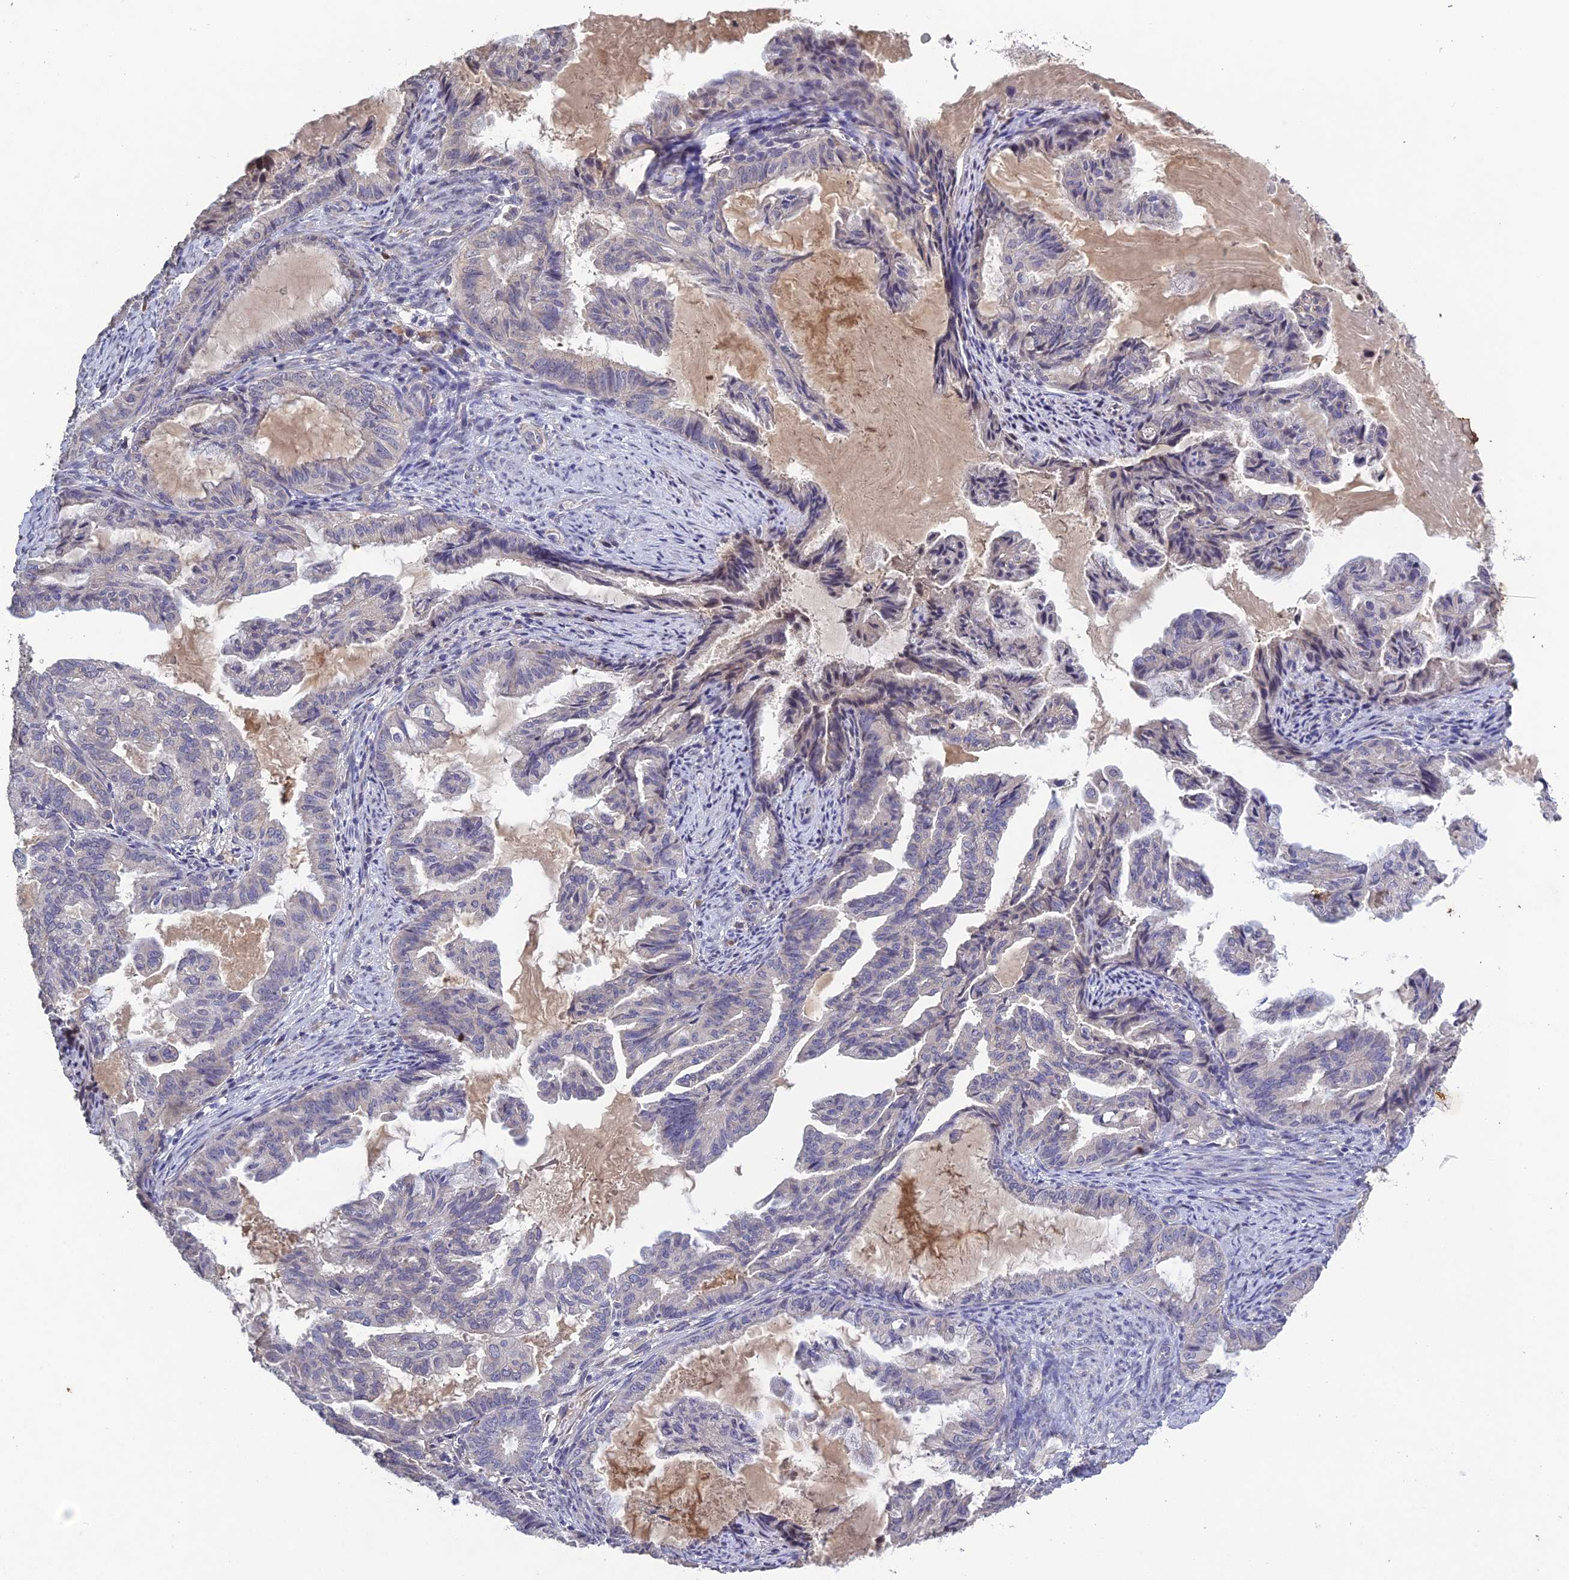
{"staining": {"intensity": "negative", "quantity": "none", "location": "none"}, "tissue": "endometrial cancer", "cell_type": "Tumor cells", "image_type": "cancer", "snomed": [{"axis": "morphology", "description": "Adenocarcinoma, NOS"}, {"axis": "topography", "description": "Endometrium"}], "caption": "An image of human endometrial adenocarcinoma is negative for staining in tumor cells.", "gene": "SLC39A13", "patient": {"sex": "female", "age": 86}}